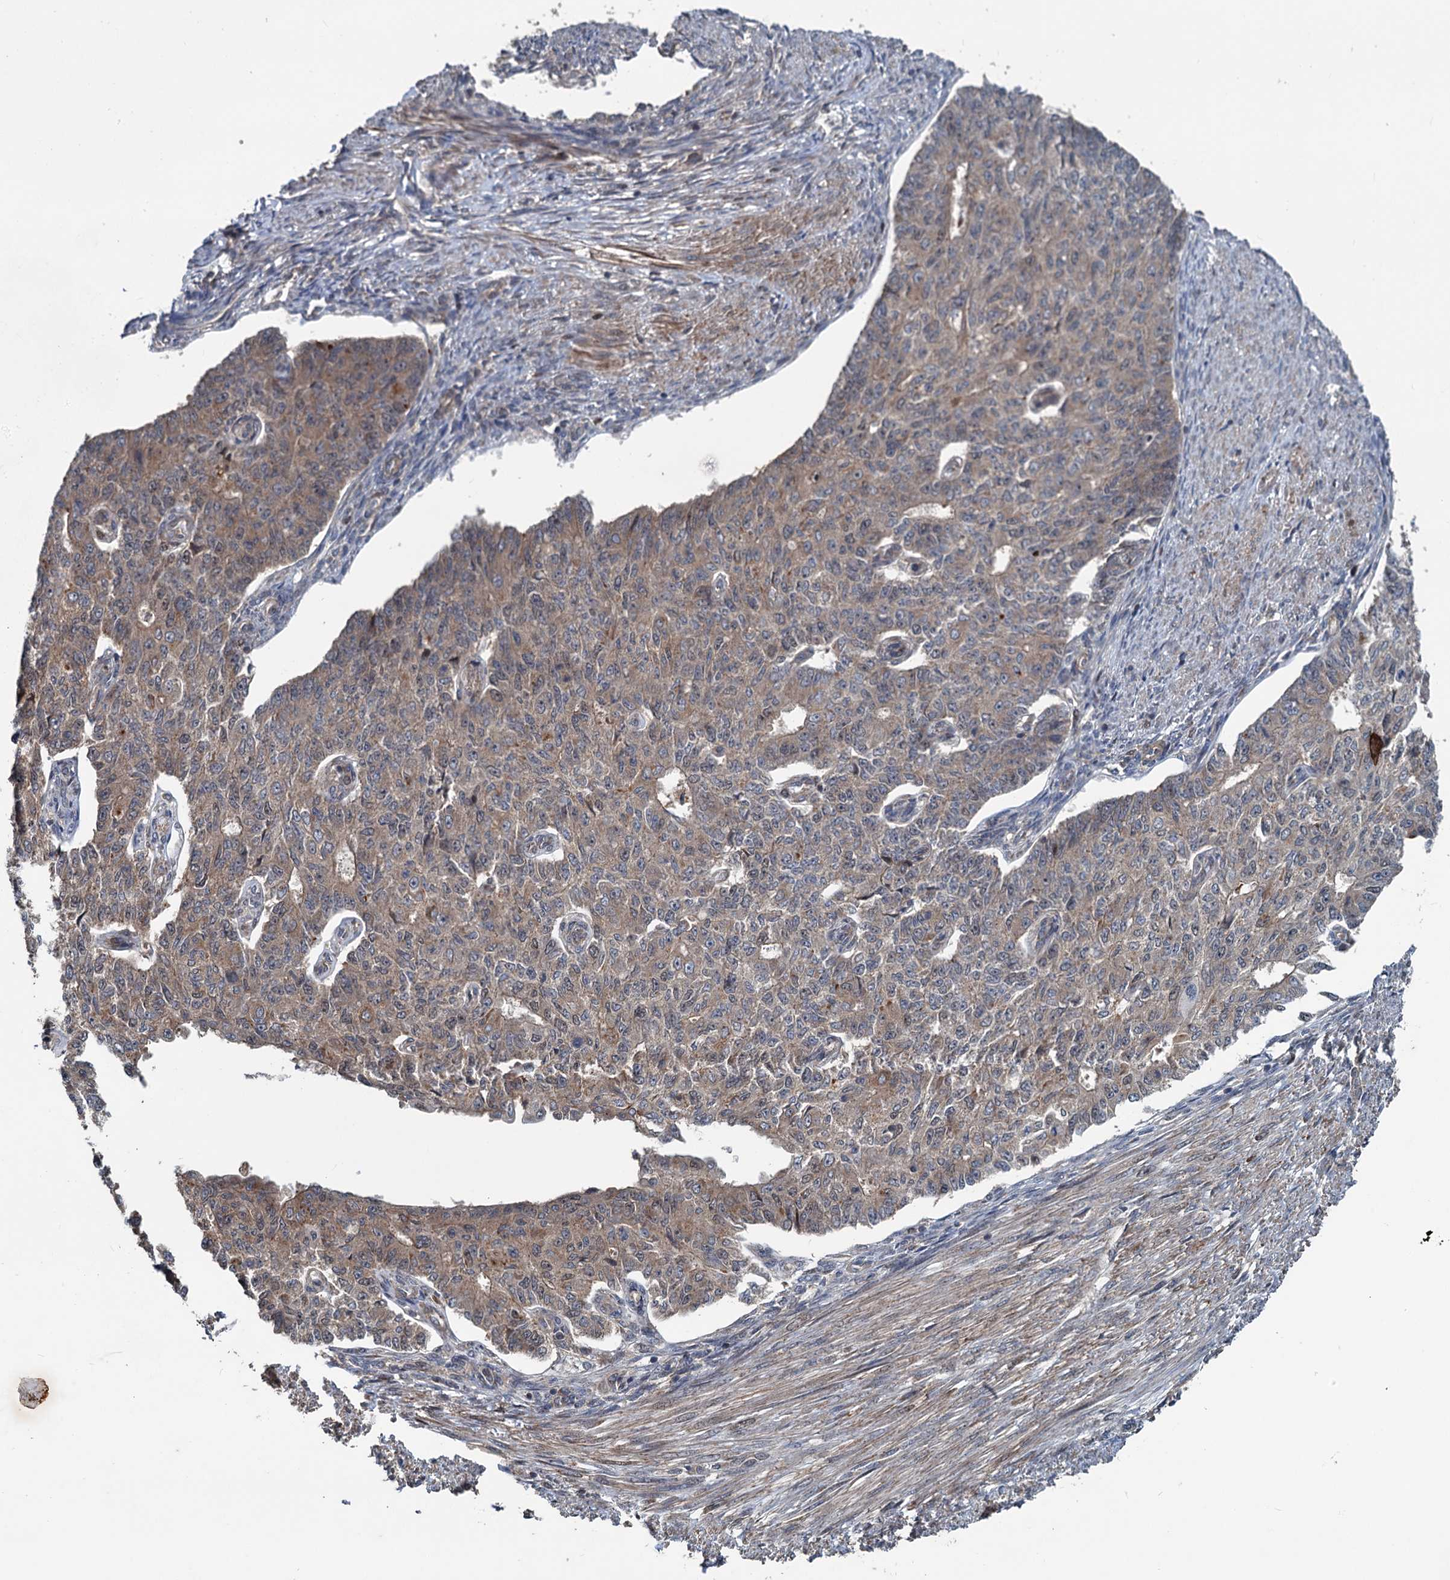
{"staining": {"intensity": "weak", "quantity": ">75%", "location": "cytoplasmic/membranous"}, "tissue": "endometrial cancer", "cell_type": "Tumor cells", "image_type": "cancer", "snomed": [{"axis": "morphology", "description": "Adenocarcinoma, NOS"}, {"axis": "topography", "description": "Endometrium"}], "caption": "Protein analysis of adenocarcinoma (endometrial) tissue reveals weak cytoplasmic/membranous staining in about >75% of tumor cells.", "gene": "TEDC1", "patient": {"sex": "female", "age": 32}}